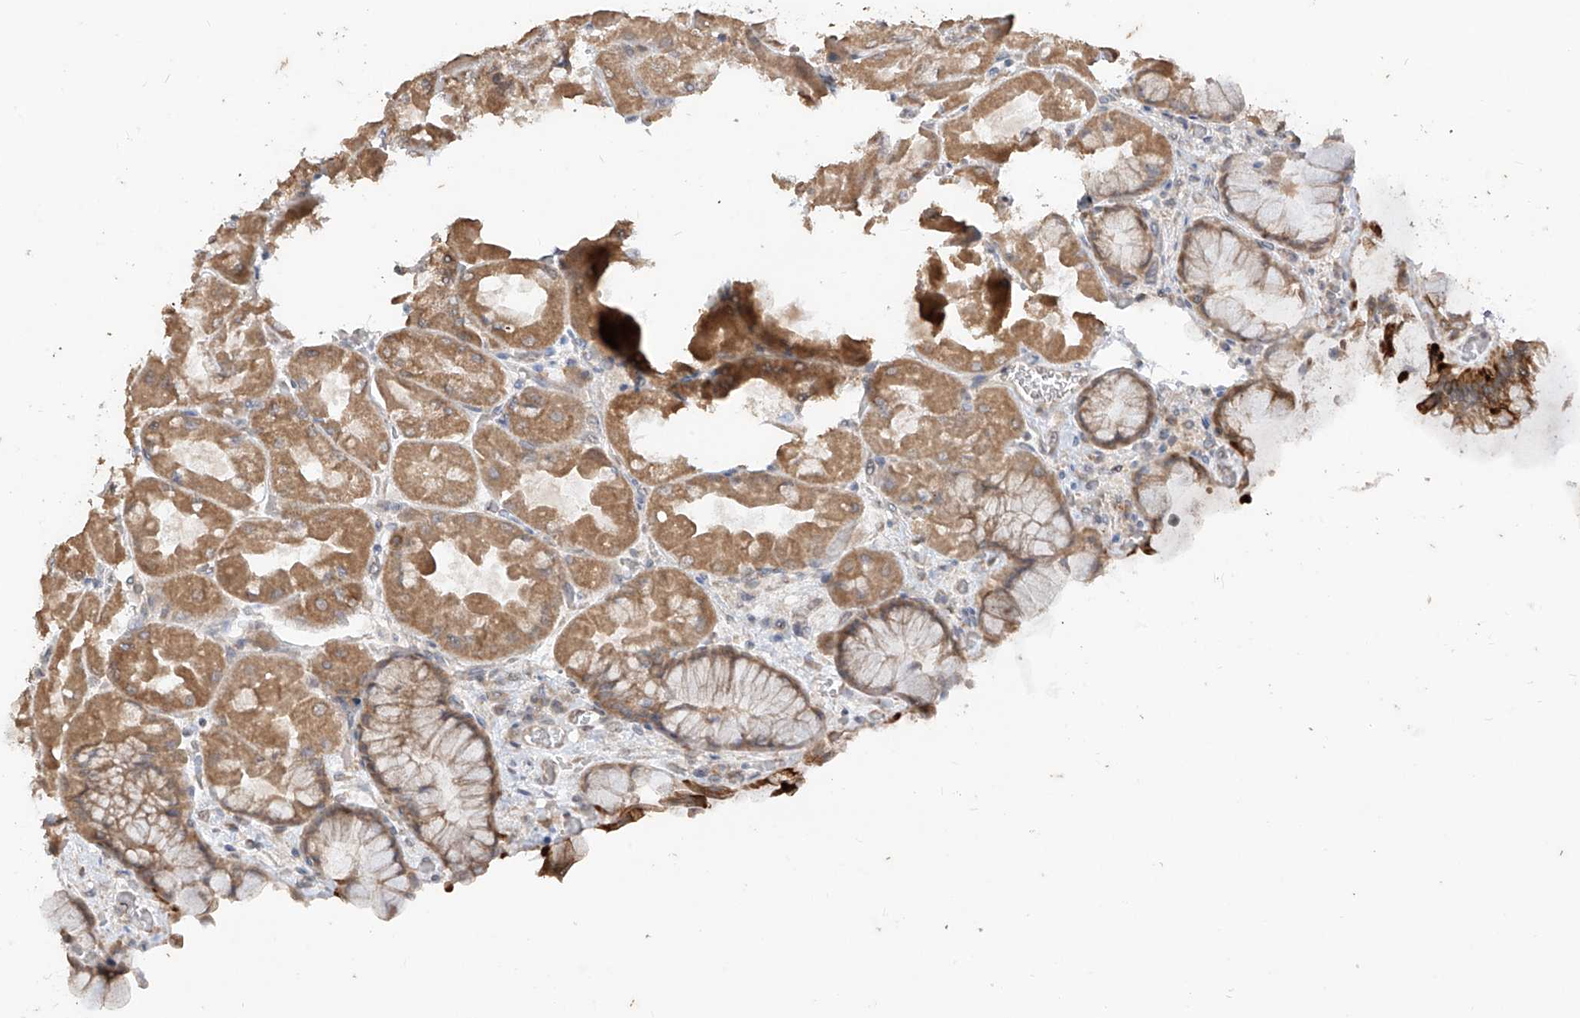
{"staining": {"intensity": "moderate", "quantity": ">75%", "location": "cytoplasmic/membranous"}, "tissue": "stomach", "cell_type": "Glandular cells", "image_type": "normal", "snomed": [{"axis": "morphology", "description": "Normal tissue, NOS"}, {"axis": "topography", "description": "Stomach"}], "caption": "Protein staining of benign stomach demonstrates moderate cytoplasmic/membranous staining in about >75% of glandular cells.", "gene": "MTUS2", "patient": {"sex": "female", "age": 61}}